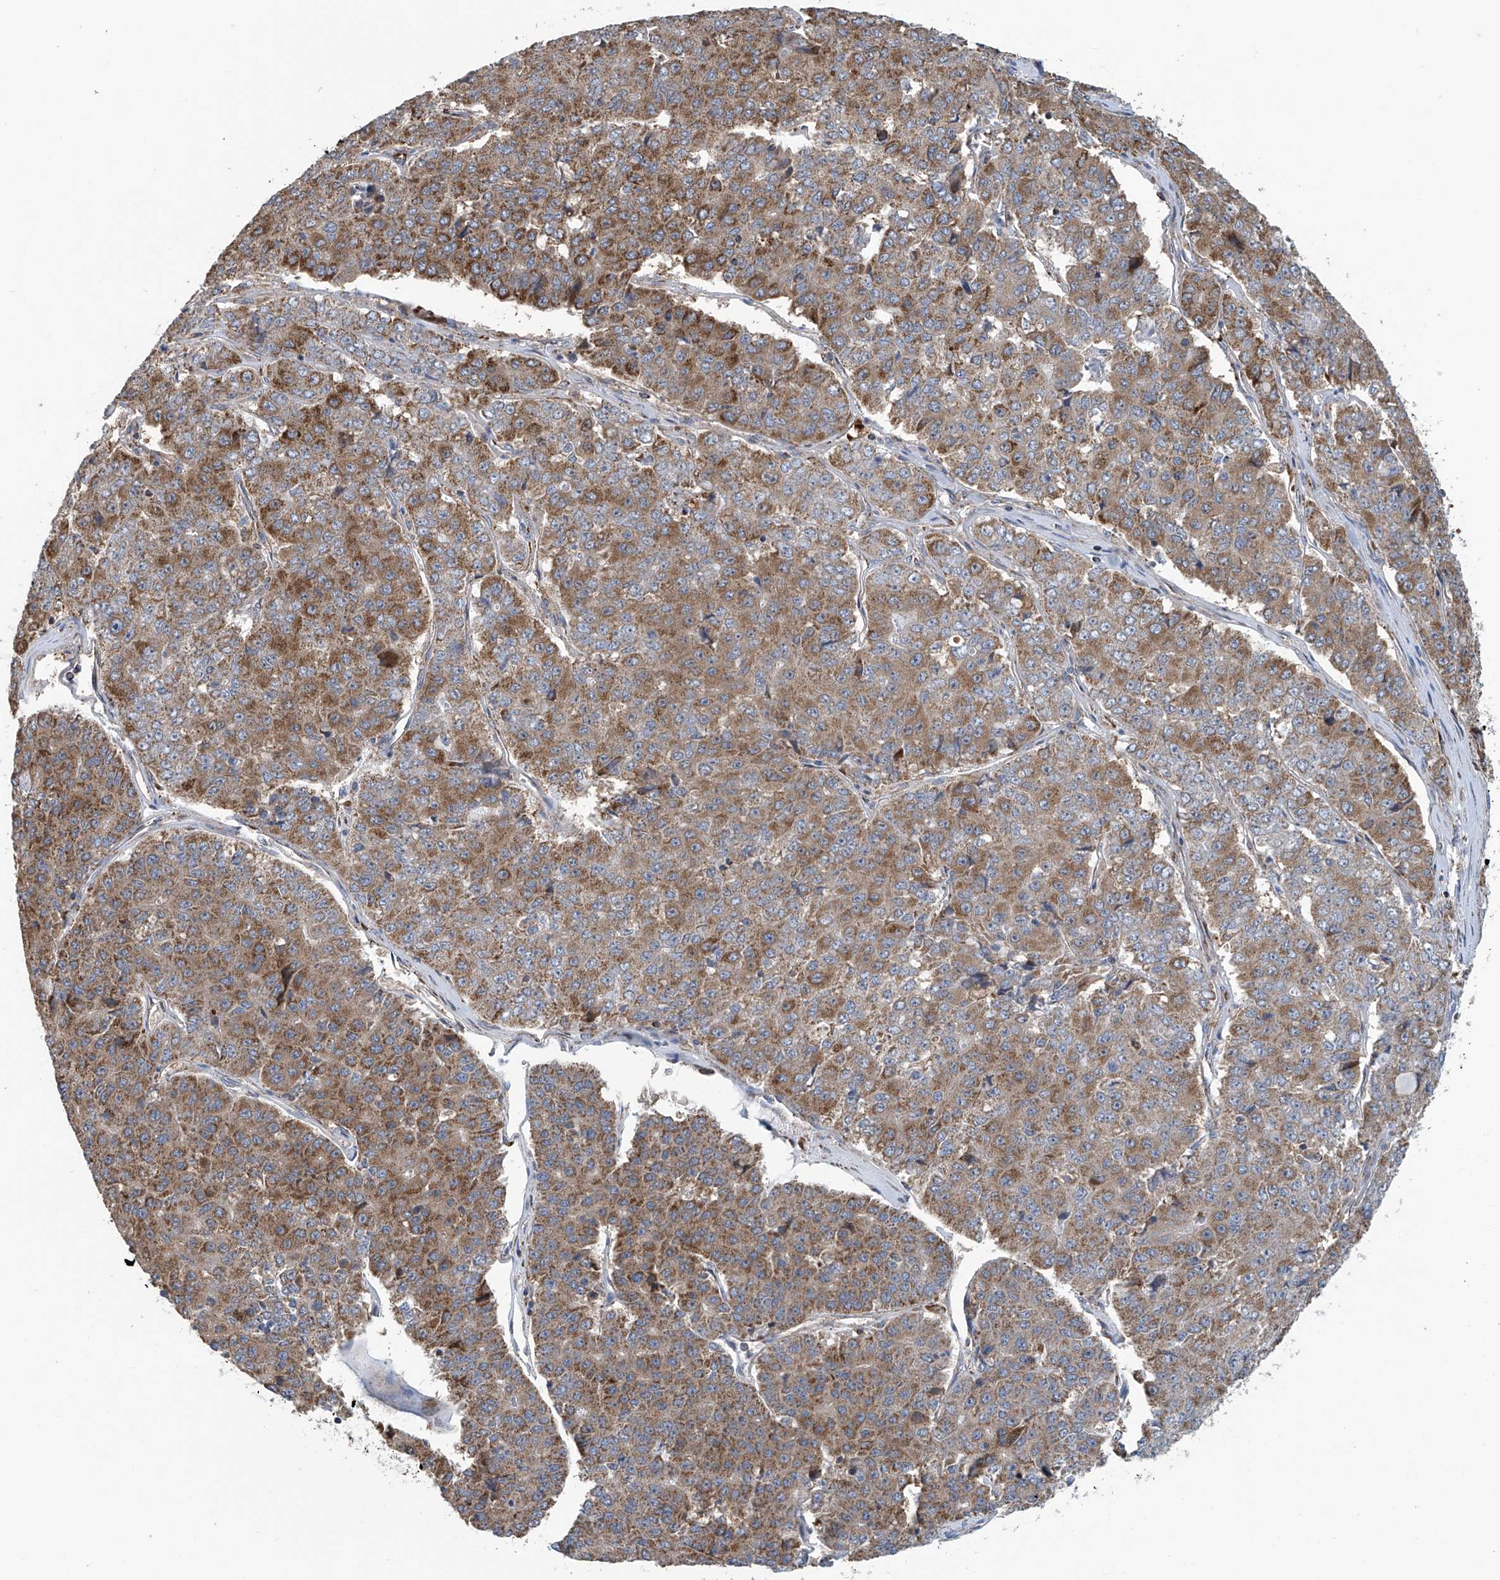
{"staining": {"intensity": "moderate", "quantity": ">75%", "location": "cytoplasmic/membranous"}, "tissue": "pancreatic cancer", "cell_type": "Tumor cells", "image_type": "cancer", "snomed": [{"axis": "morphology", "description": "Adenocarcinoma, NOS"}, {"axis": "topography", "description": "Pancreas"}], "caption": "Tumor cells display moderate cytoplasmic/membranous expression in about >75% of cells in pancreatic adenocarcinoma.", "gene": "COMMD1", "patient": {"sex": "male", "age": 50}}